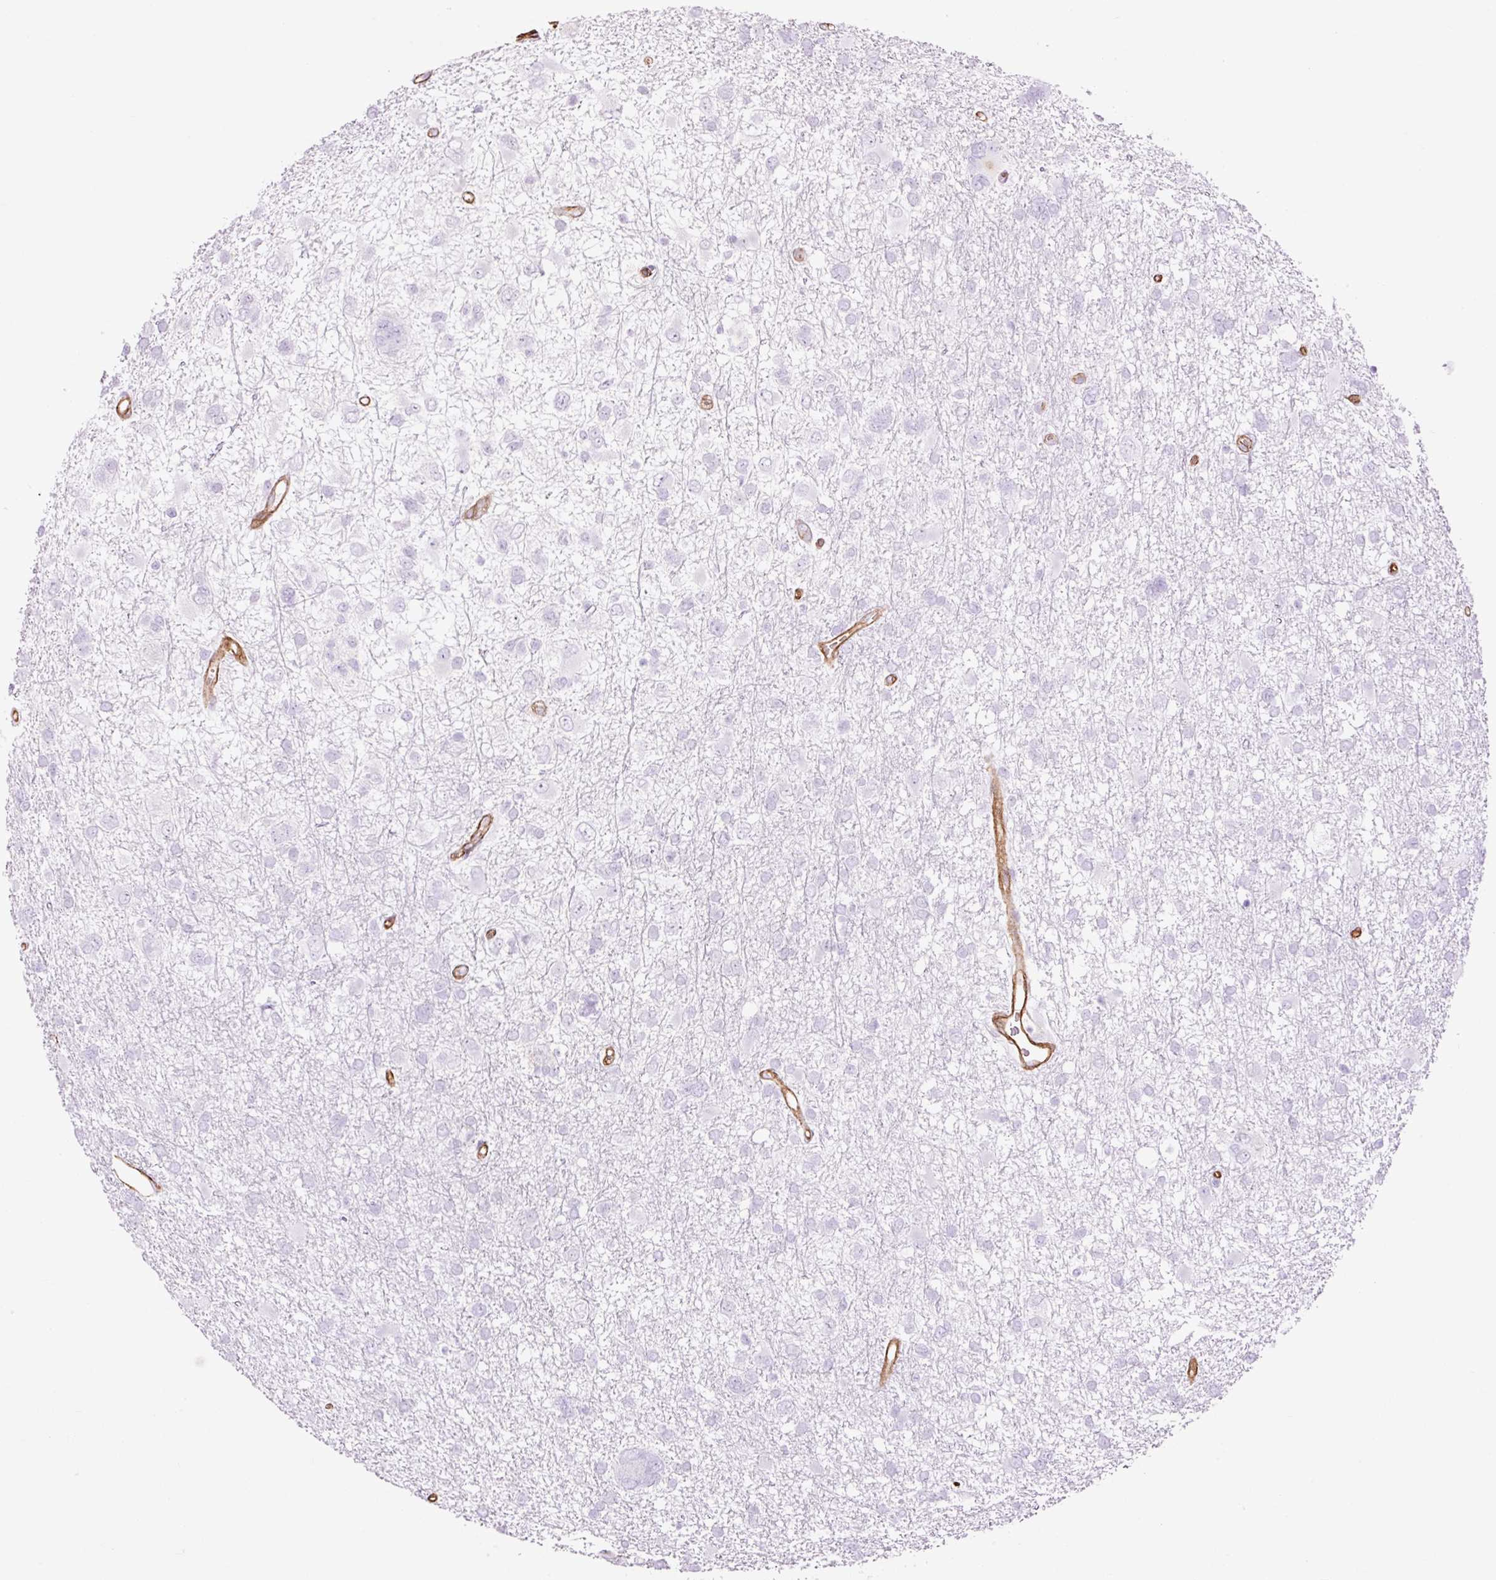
{"staining": {"intensity": "negative", "quantity": "none", "location": "none"}, "tissue": "glioma", "cell_type": "Tumor cells", "image_type": "cancer", "snomed": [{"axis": "morphology", "description": "Glioma, malignant, High grade"}, {"axis": "topography", "description": "Brain"}], "caption": "The histopathology image demonstrates no significant positivity in tumor cells of high-grade glioma (malignant).", "gene": "CAV1", "patient": {"sex": "male", "age": 61}}